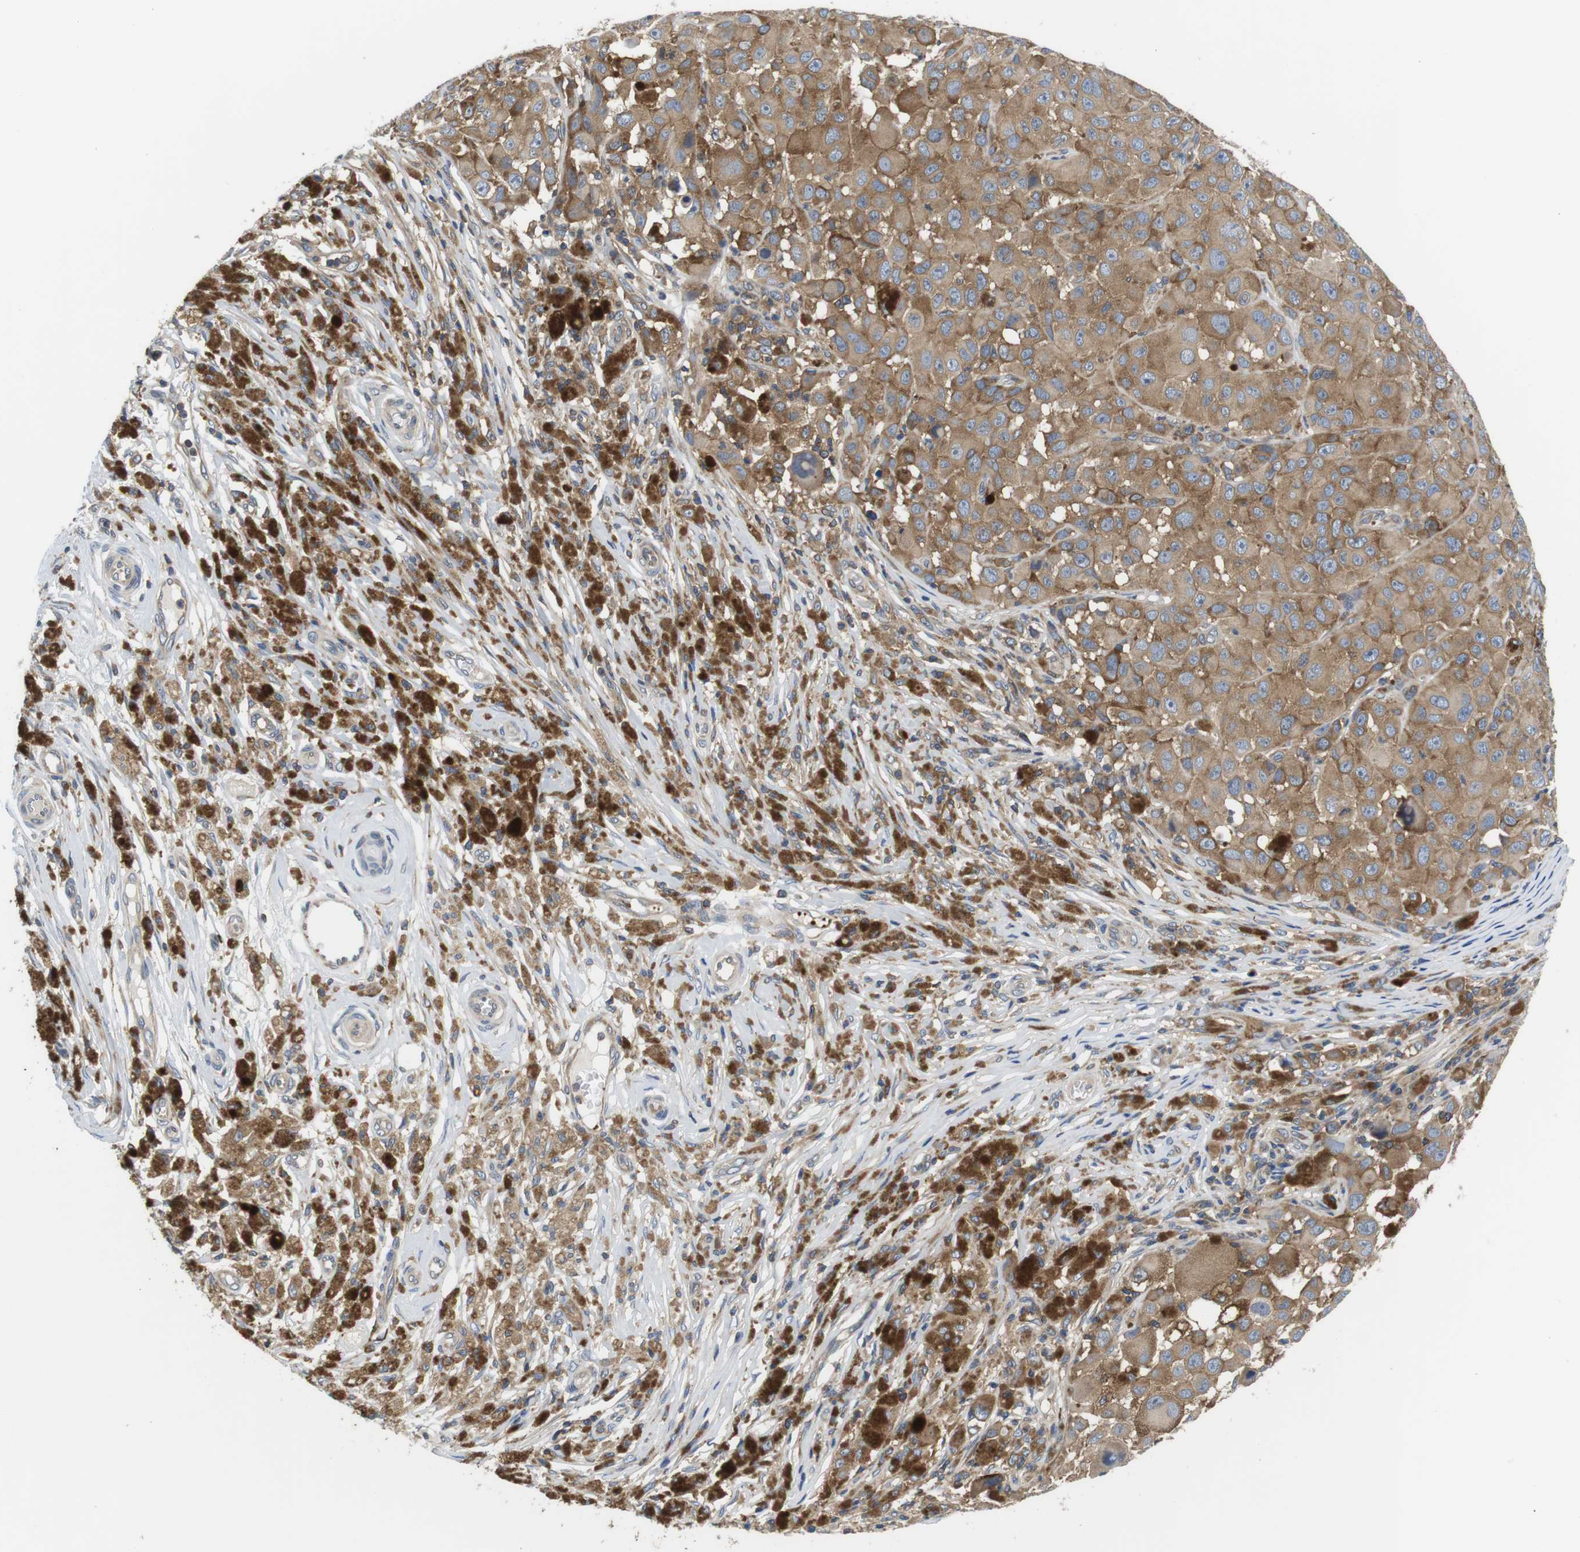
{"staining": {"intensity": "moderate", "quantity": ">75%", "location": "cytoplasmic/membranous"}, "tissue": "melanoma", "cell_type": "Tumor cells", "image_type": "cancer", "snomed": [{"axis": "morphology", "description": "Malignant melanoma, NOS"}, {"axis": "topography", "description": "Skin"}], "caption": "The photomicrograph demonstrates staining of melanoma, revealing moderate cytoplasmic/membranous protein positivity (brown color) within tumor cells. The protein is shown in brown color, while the nuclei are stained blue.", "gene": "HERPUD2", "patient": {"sex": "male", "age": 96}}